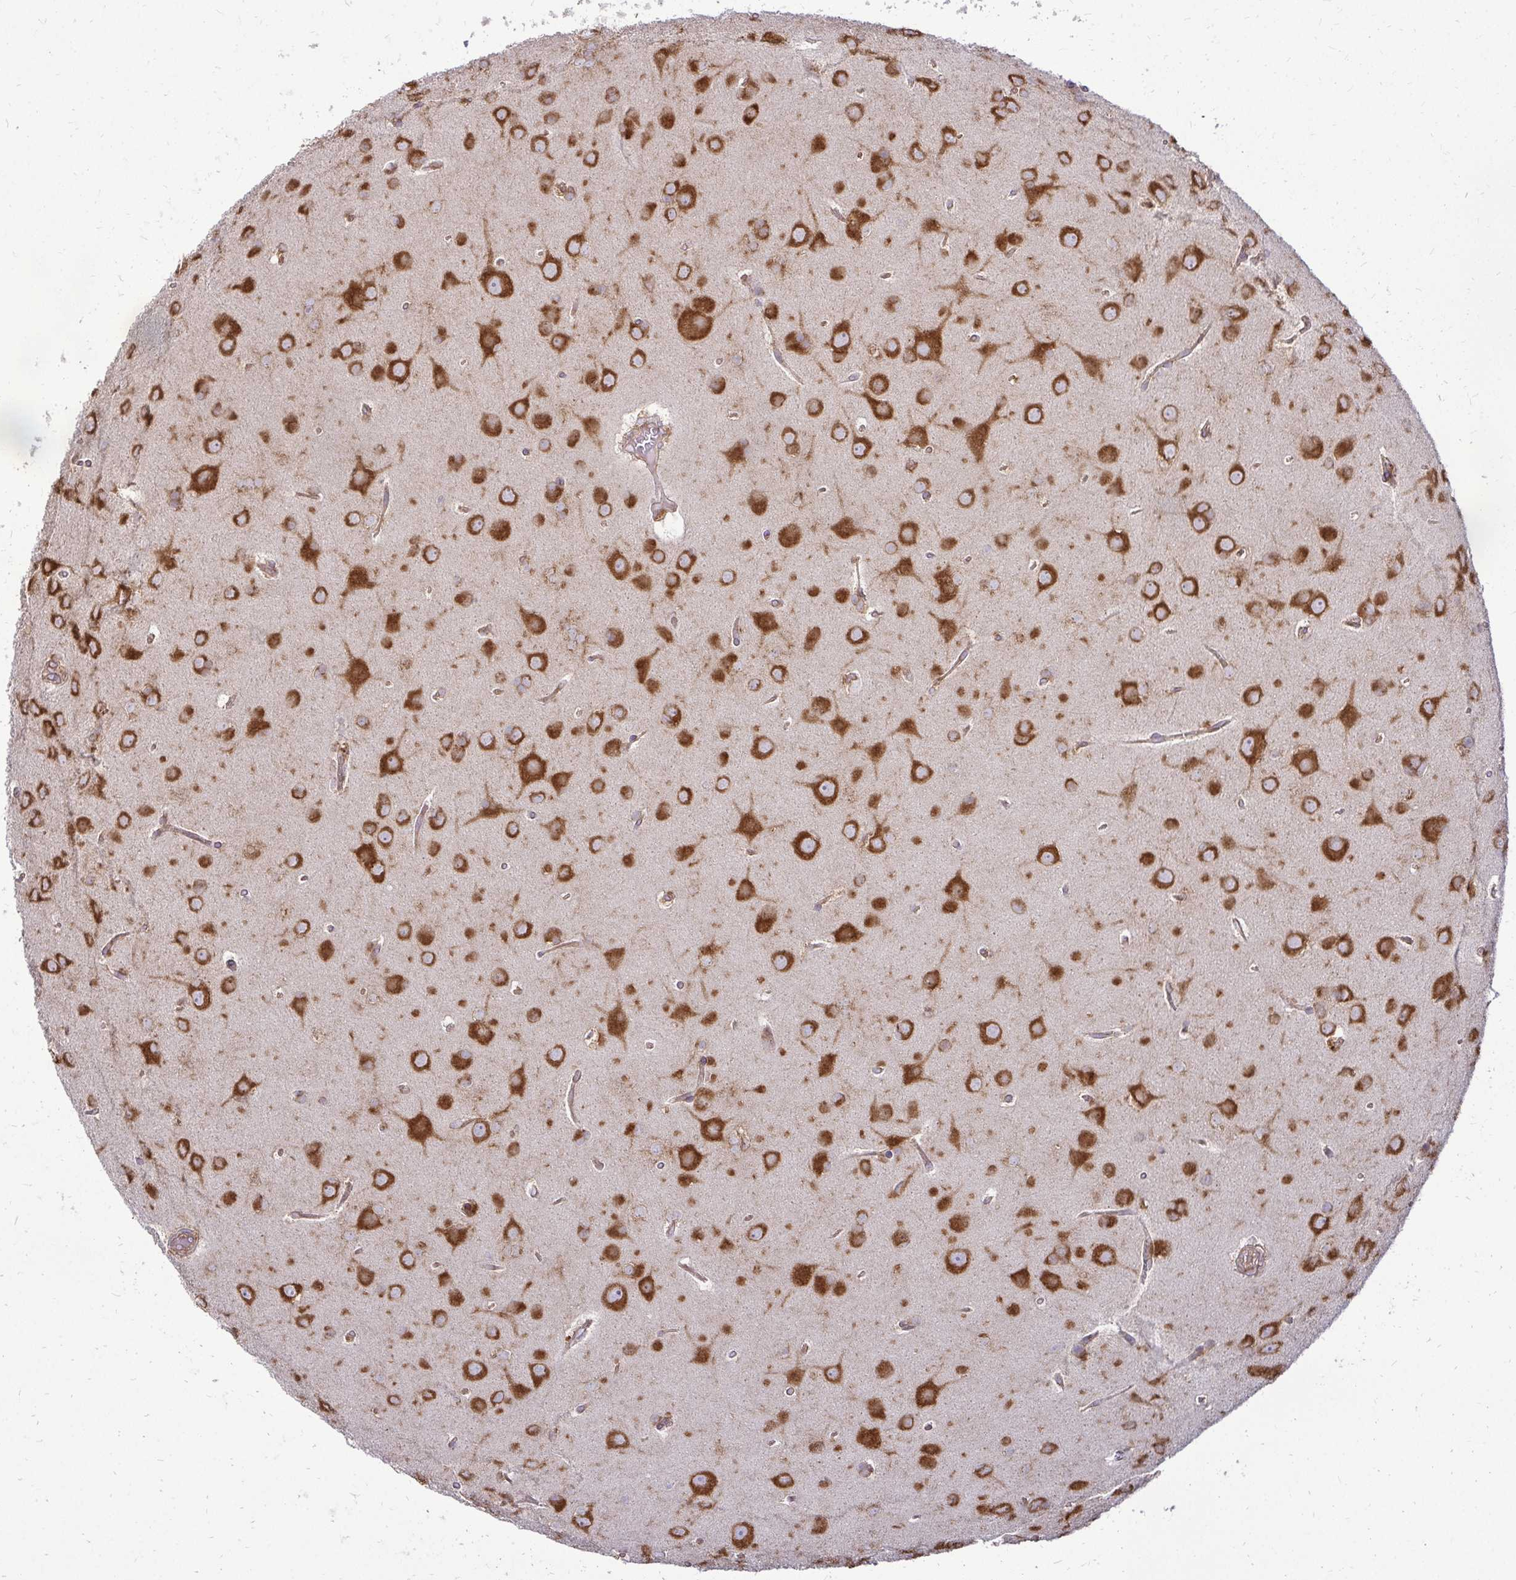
{"staining": {"intensity": "strong", "quantity": ">75%", "location": "cytoplasmic/membranous"}, "tissue": "glioma", "cell_type": "Tumor cells", "image_type": "cancer", "snomed": [{"axis": "morphology", "description": "Glioma, malignant, Low grade"}, {"axis": "topography", "description": "Brain"}], "caption": "This is a photomicrograph of immunohistochemistry (IHC) staining of glioma, which shows strong positivity in the cytoplasmic/membranous of tumor cells.", "gene": "FMR1", "patient": {"sex": "female", "age": 32}}